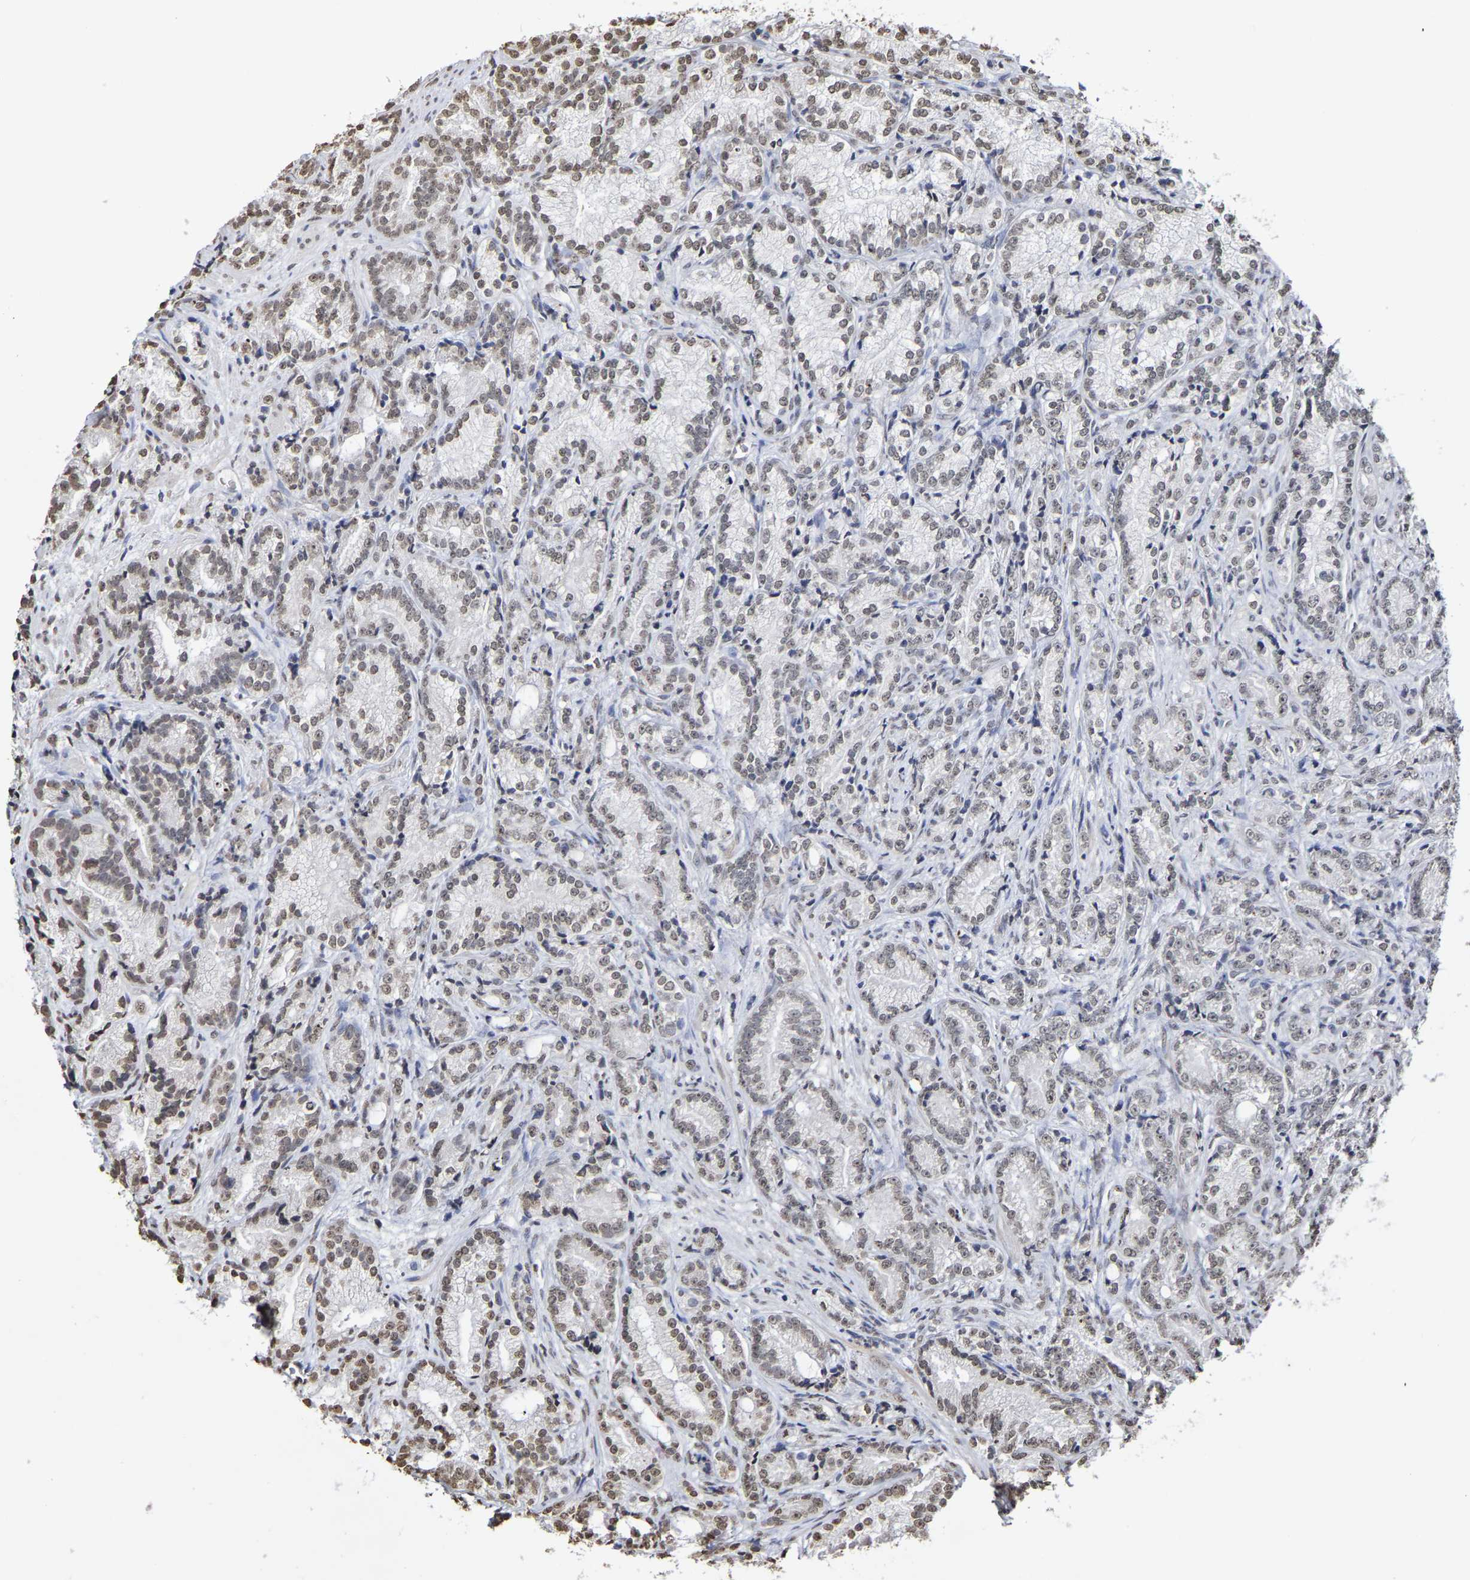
{"staining": {"intensity": "moderate", "quantity": "<25%", "location": "nuclear"}, "tissue": "prostate cancer", "cell_type": "Tumor cells", "image_type": "cancer", "snomed": [{"axis": "morphology", "description": "Adenocarcinoma, Low grade"}, {"axis": "topography", "description": "Prostate"}], "caption": "Protein expression analysis of human prostate cancer reveals moderate nuclear positivity in approximately <25% of tumor cells.", "gene": "ATF4", "patient": {"sex": "male", "age": 89}}